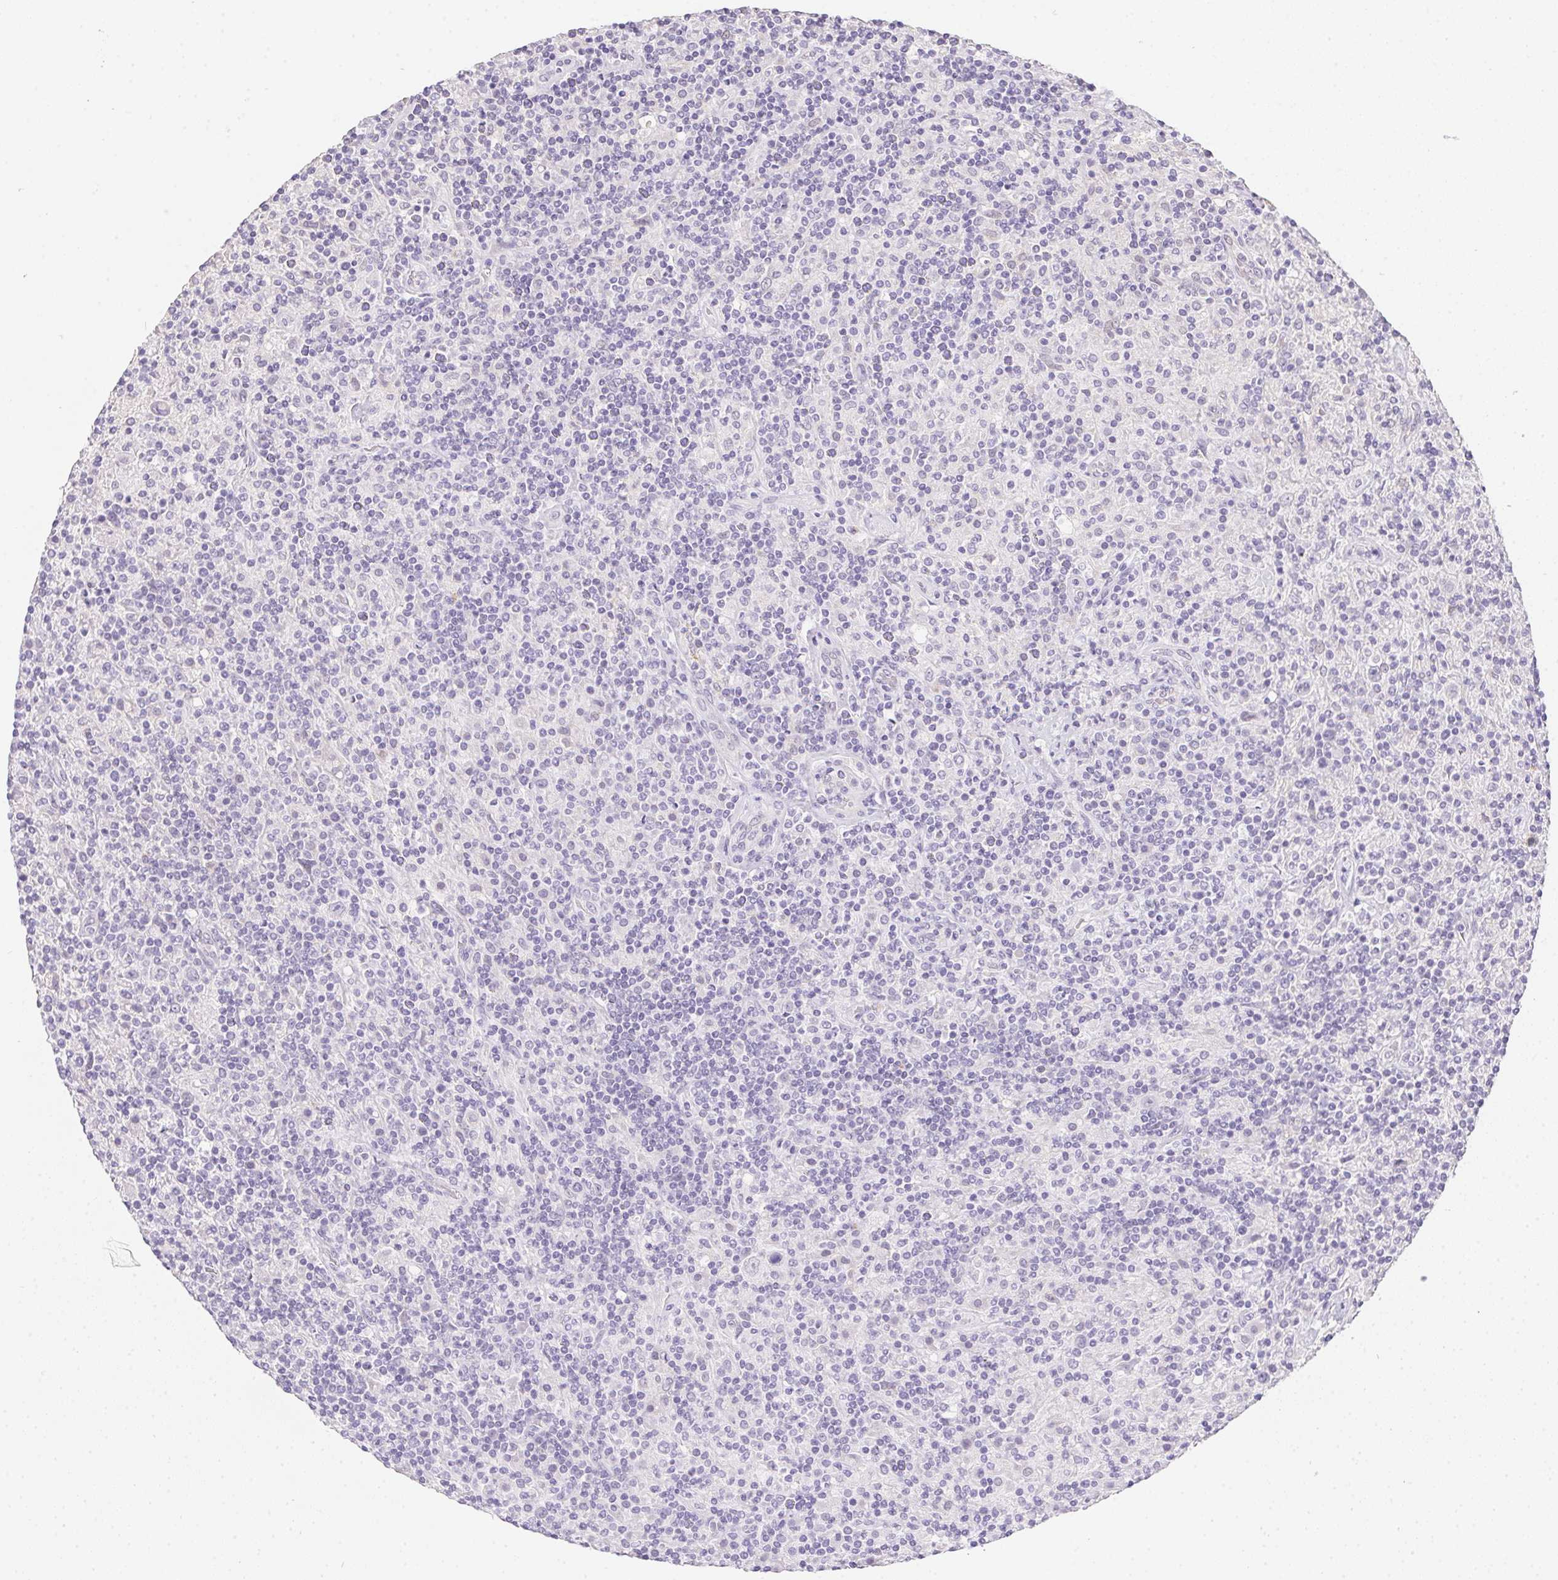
{"staining": {"intensity": "negative", "quantity": "none", "location": "none"}, "tissue": "lymphoma", "cell_type": "Tumor cells", "image_type": "cancer", "snomed": [{"axis": "morphology", "description": "Hodgkin's disease, NOS"}, {"axis": "topography", "description": "Lymph node"}], "caption": "The image displays no significant staining in tumor cells of lymphoma. (DAB (3,3'-diaminobenzidine) immunohistochemistry, high magnification).", "gene": "MORC1", "patient": {"sex": "male", "age": 70}}